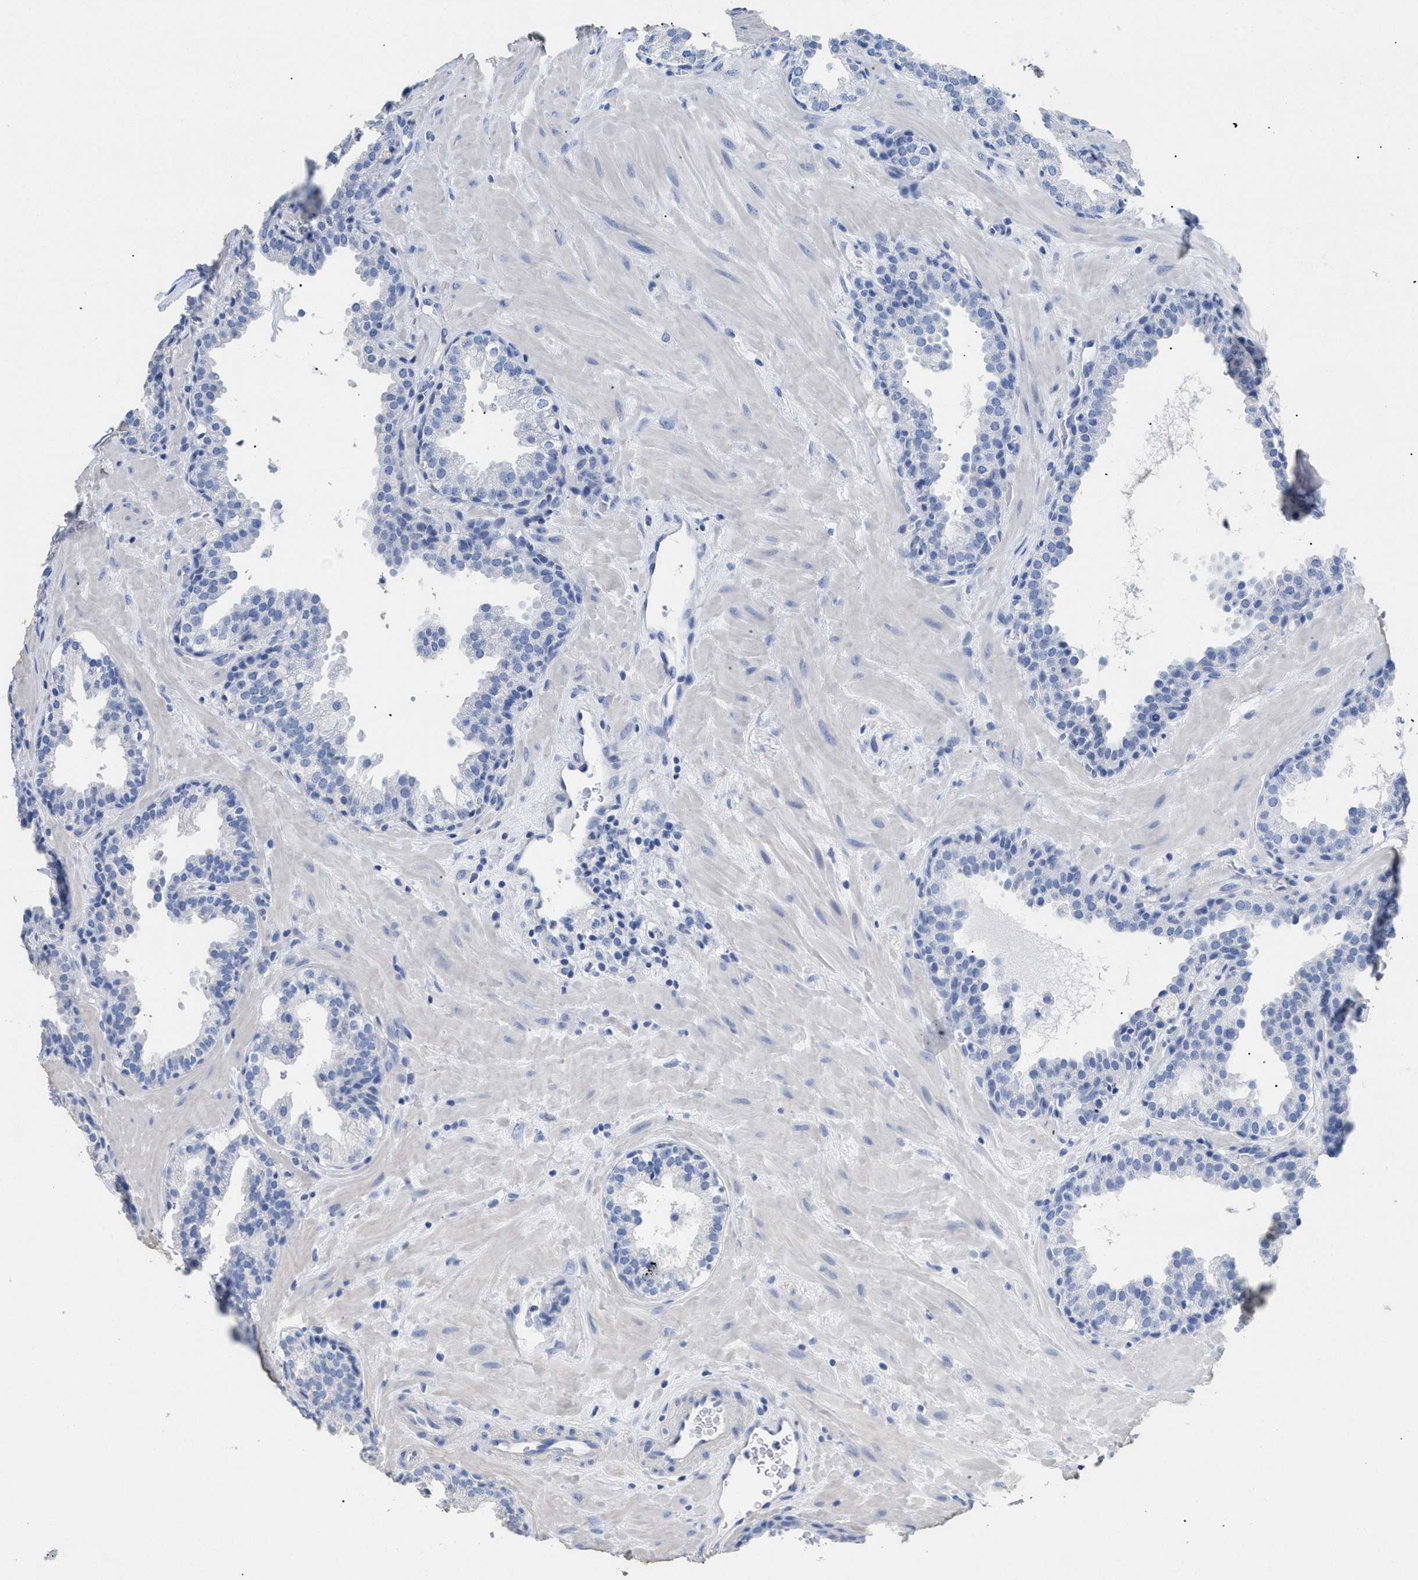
{"staining": {"intensity": "negative", "quantity": "none", "location": "none"}, "tissue": "prostate", "cell_type": "Glandular cells", "image_type": "normal", "snomed": [{"axis": "morphology", "description": "Normal tissue, NOS"}, {"axis": "topography", "description": "Prostate"}], "caption": "This is an immunohistochemistry image of normal human prostate. There is no positivity in glandular cells.", "gene": "DLC1", "patient": {"sex": "male", "age": 51}}